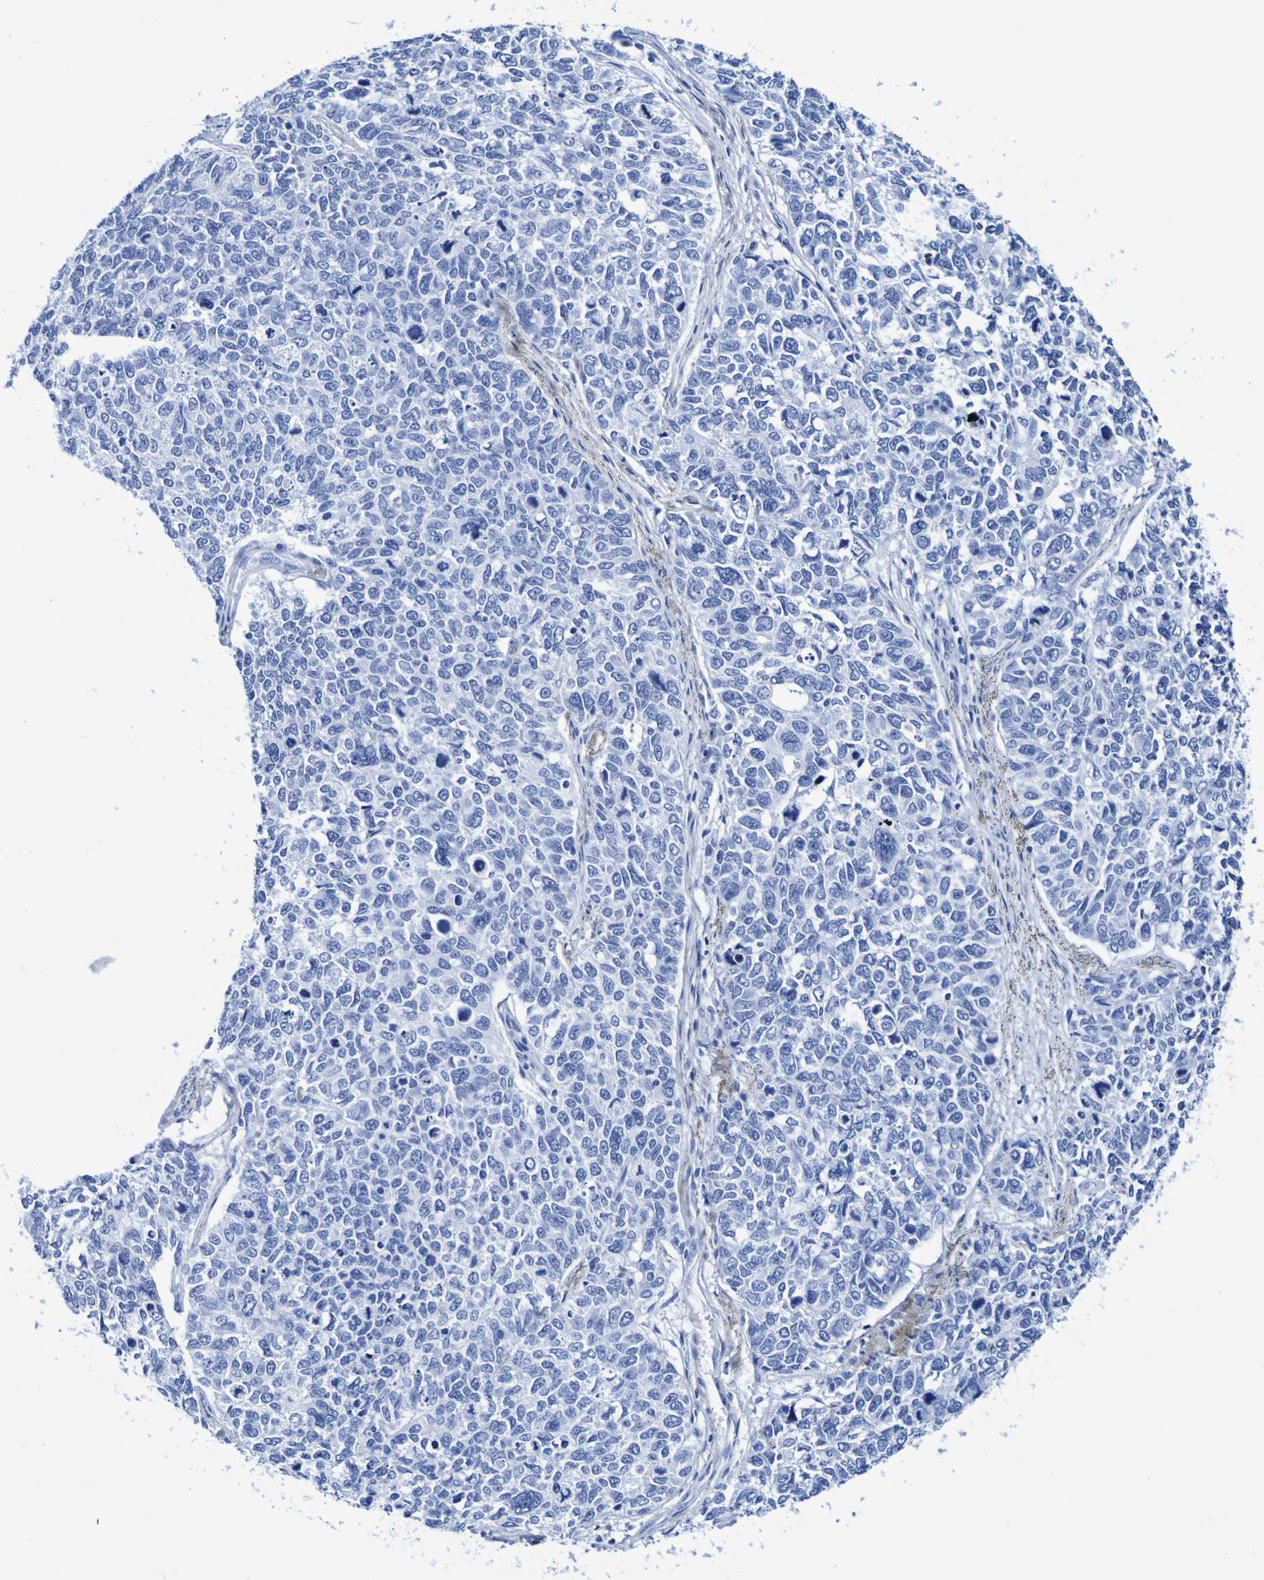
{"staining": {"intensity": "negative", "quantity": "none", "location": "none"}, "tissue": "cervical cancer", "cell_type": "Tumor cells", "image_type": "cancer", "snomed": [{"axis": "morphology", "description": "Squamous cell carcinoma, NOS"}, {"axis": "topography", "description": "Cervix"}], "caption": "DAB immunohistochemical staining of human cervical cancer reveals no significant staining in tumor cells.", "gene": "DPEP1", "patient": {"sex": "female", "age": 63}}